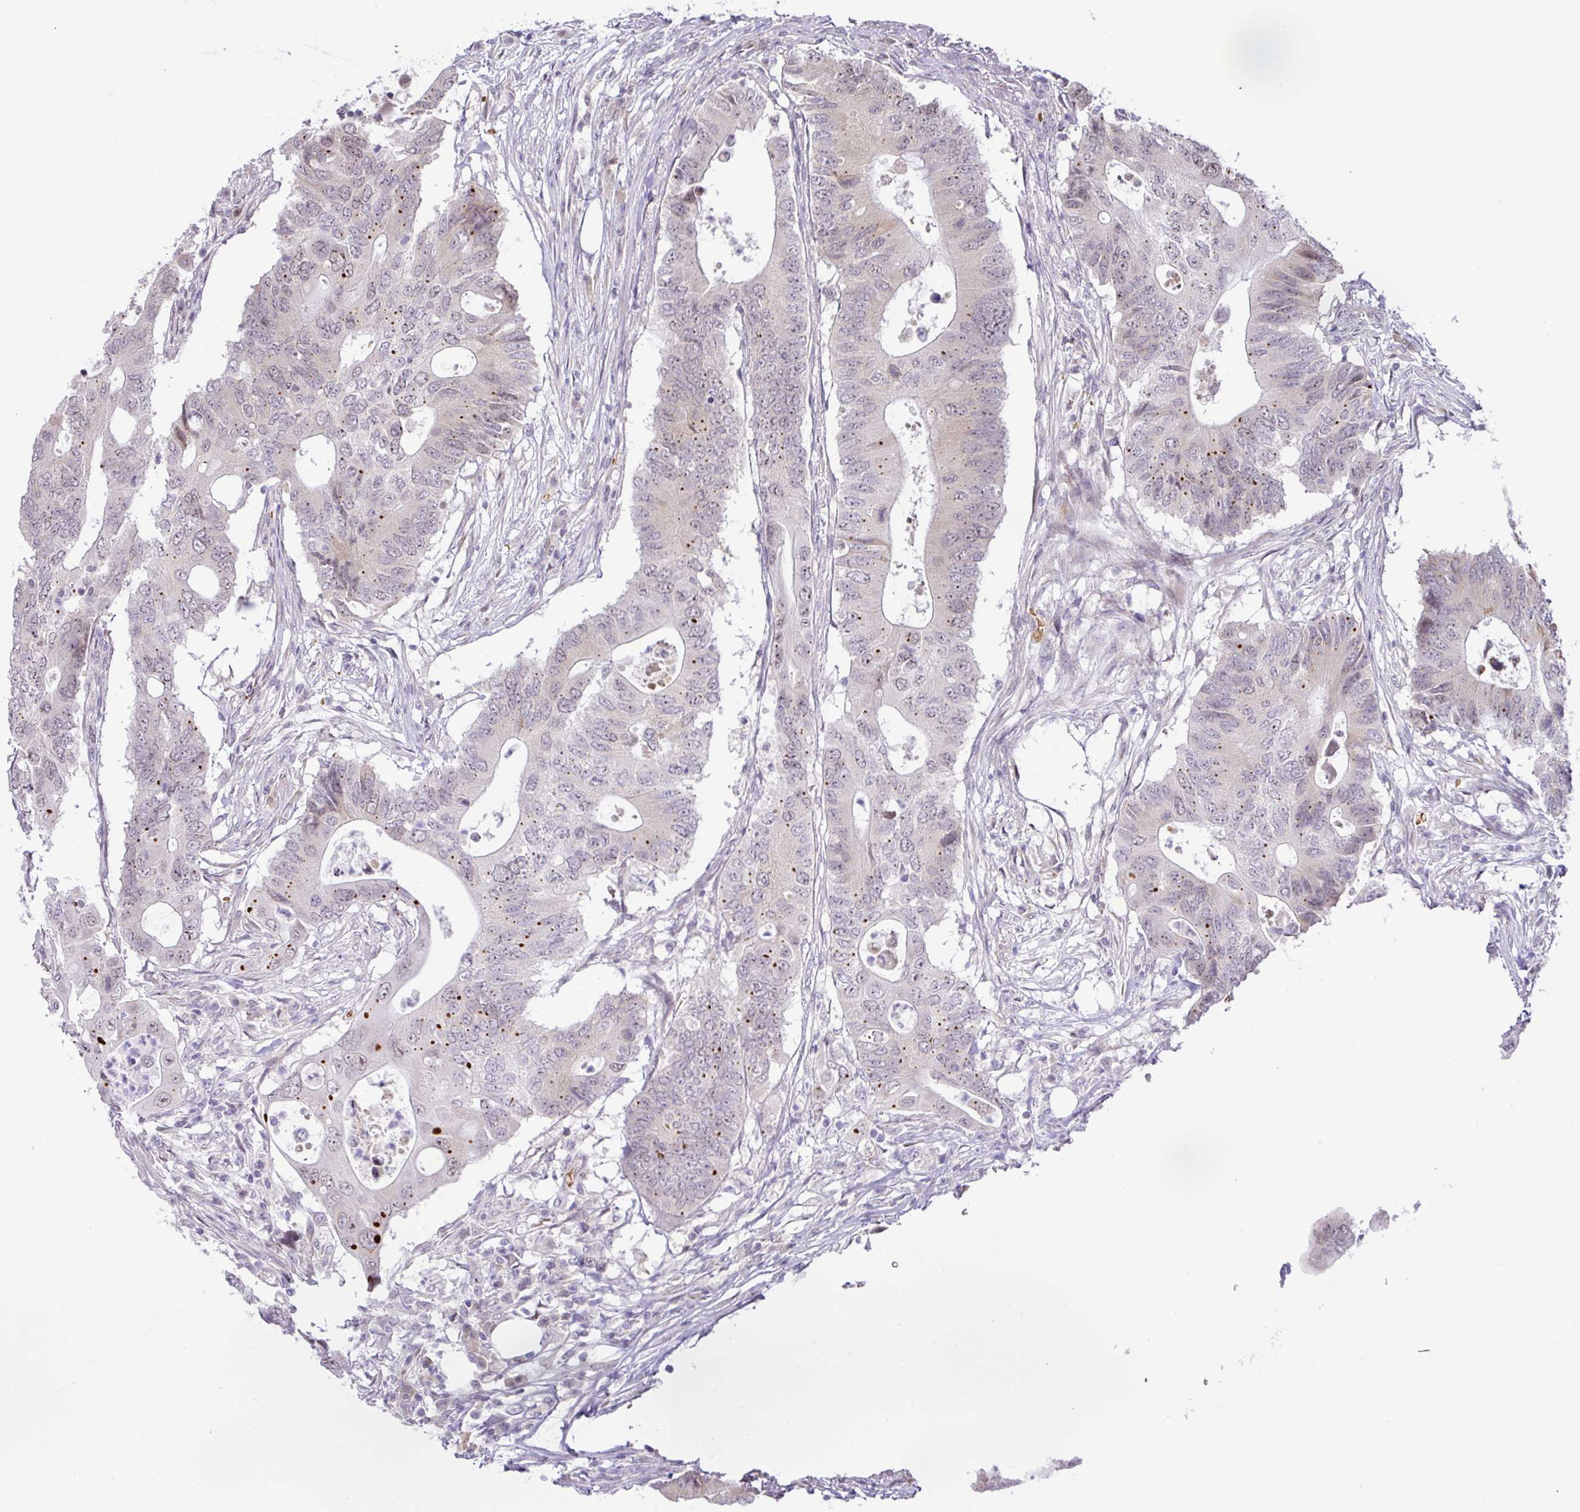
{"staining": {"intensity": "moderate", "quantity": "25%-75%", "location": "nuclear"}, "tissue": "colorectal cancer", "cell_type": "Tumor cells", "image_type": "cancer", "snomed": [{"axis": "morphology", "description": "Adenocarcinoma, NOS"}, {"axis": "topography", "description": "Colon"}], "caption": "An IHC photomicrograph of neoplastic tissue is shown. Protein staining in brown shows moderate nuclear positivity in adenocarcinoma (colorectal) within tumor cells. (DAB = brown stain, brightfield microscopy at high magnification).", "gene": "PARP2", "patient": {"sex": "male", "age": 71}}